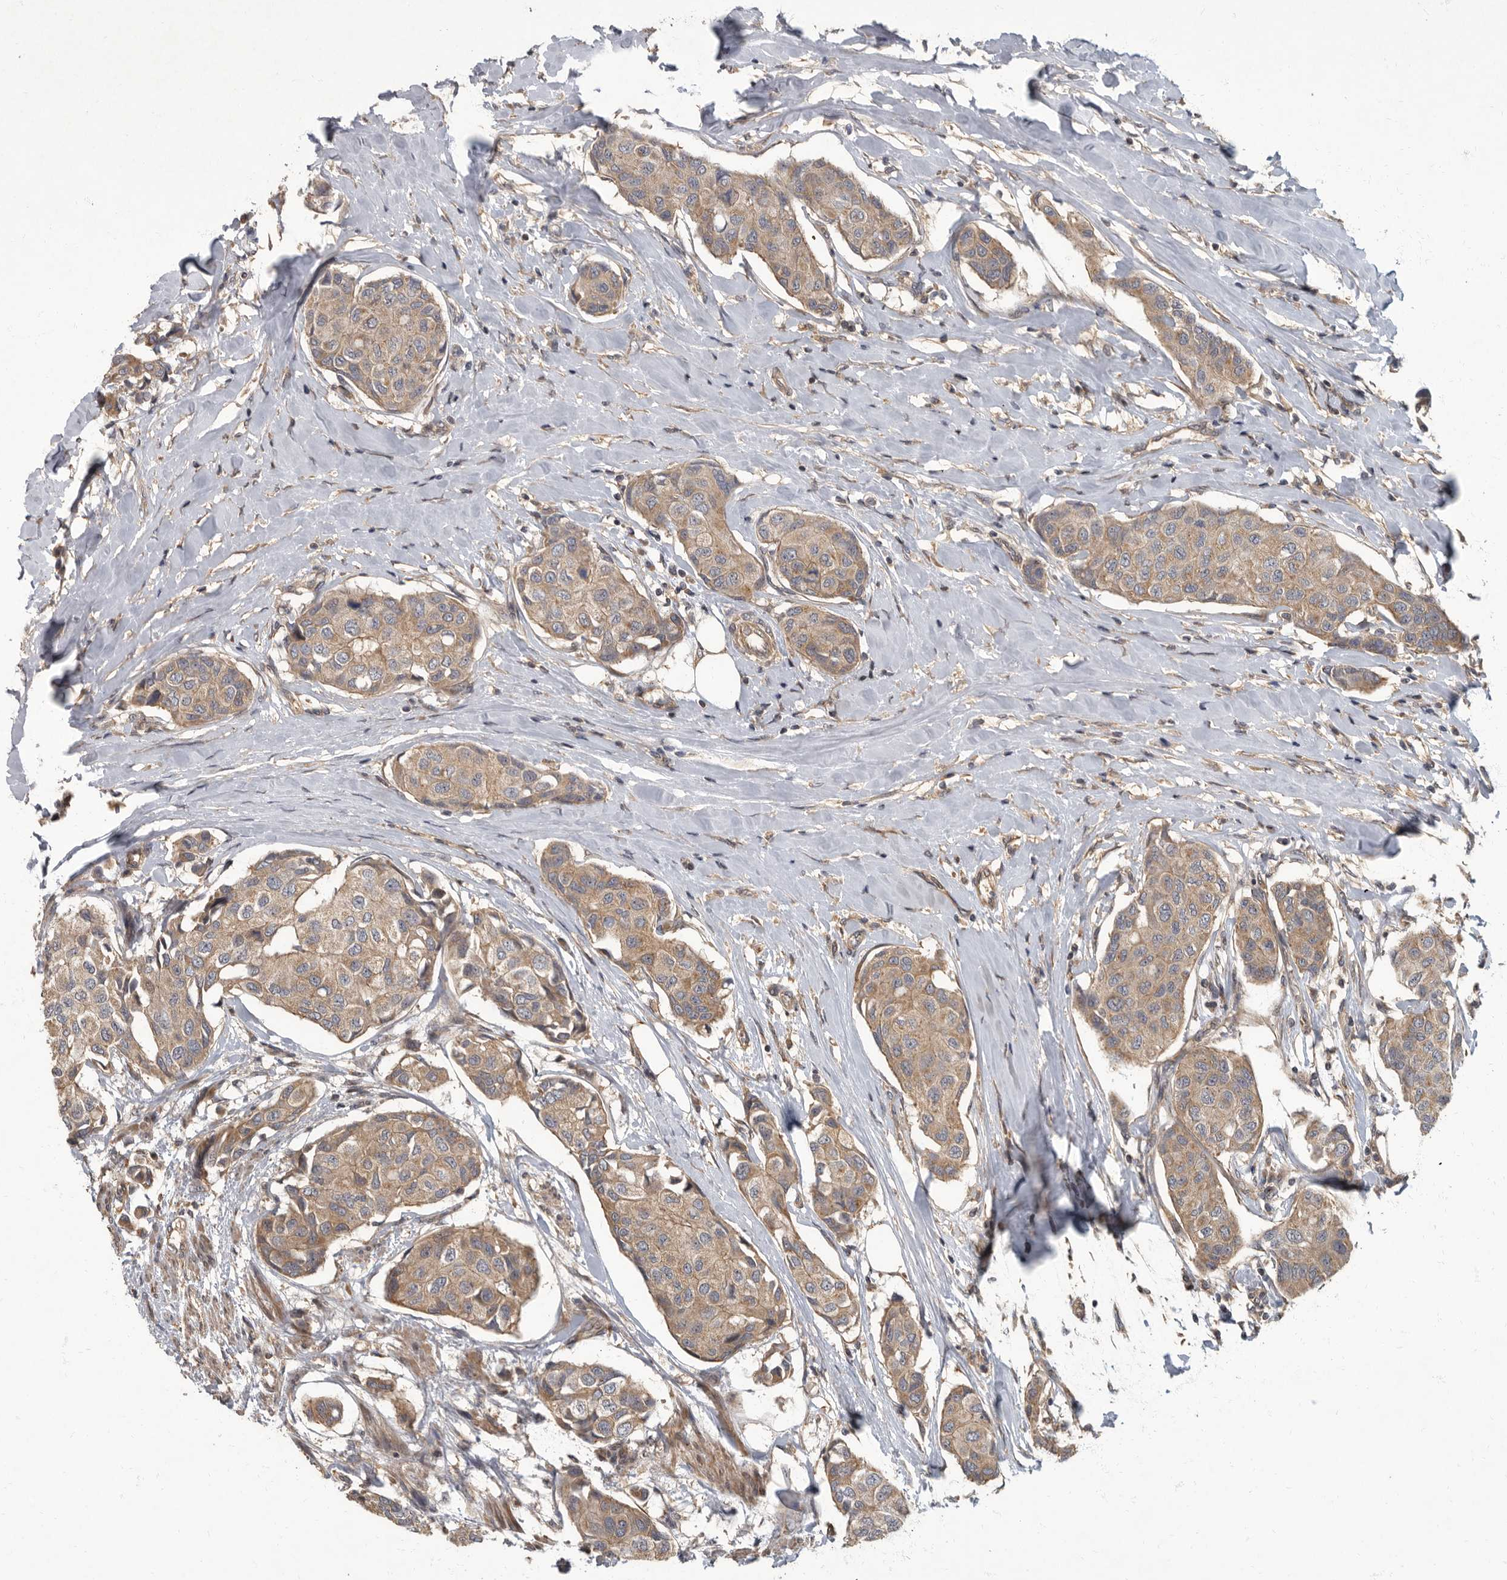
{"staining": {"intensity": "moderate", "quantity": ">75%", "location": "cytoplasmic/membranous"}, "tissue": "breast cancer", "cell_type": "Tumor cells", "image_type": "cancer", "snomed": [{"axis": "morphology", "description": "Duct carcinoma"}, {"axis": "topography", "description": "Breast"}], "caption": "Breast infiltrating ductal carcinoma tissue shows moderate cytoplasmic/membranous staining in about >75% of tumor cells The staining is performed using DAB brown chromogen to label protein expression. The nuclei are counter-stained blue using hematoxylin.", "gene": "IQCK", "patient": {"sex": "female", "age": 80}}